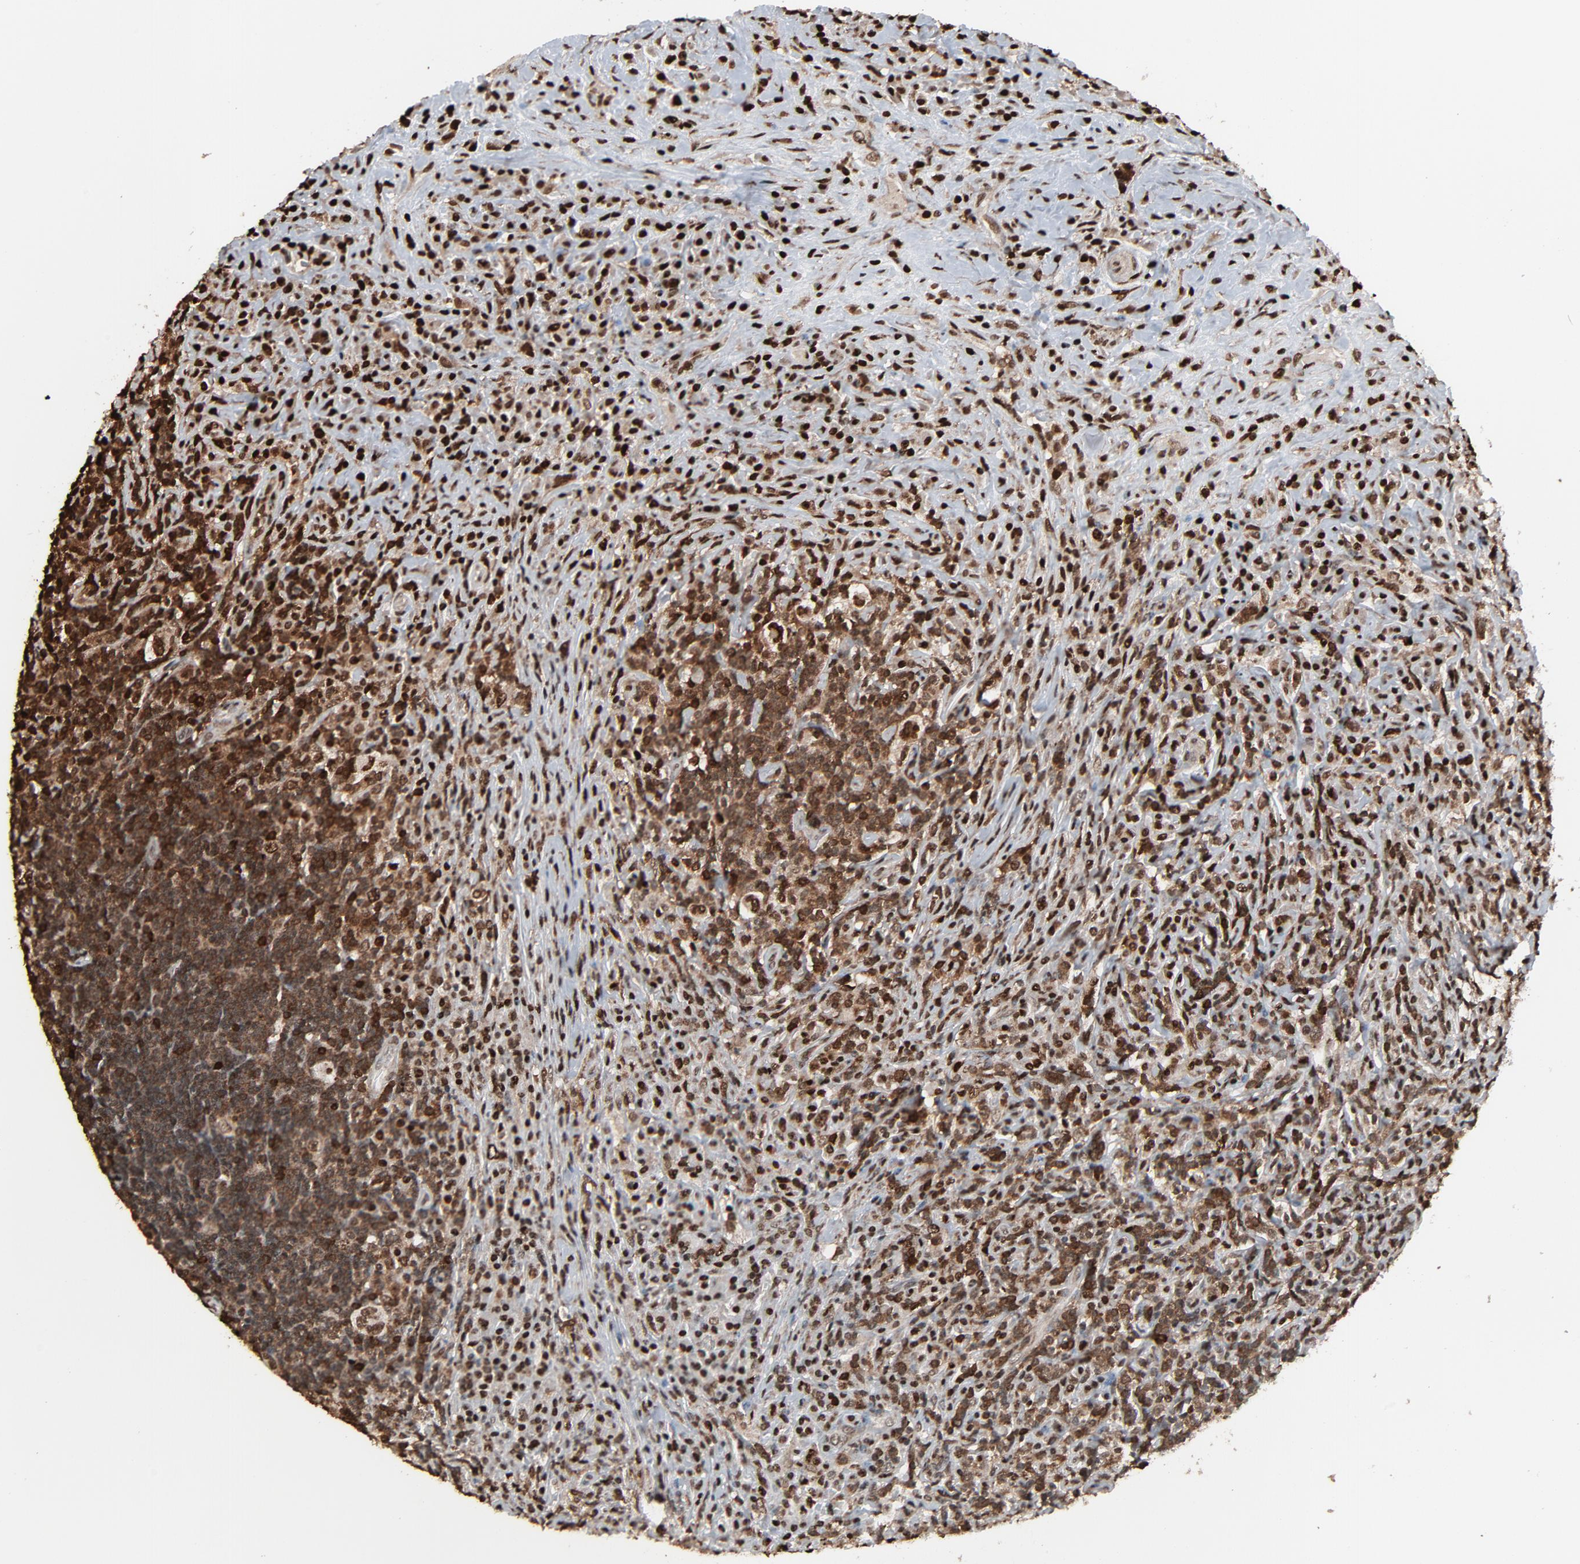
{"staining": {"intensity": "strong", "quantity": ">75%", "location": "nuclear"}, "tissue": "lymphoma", "cell_type": "Tumor cells", "image_type": "cancer", "snomed": [{"axis": "morphology", "description": "Hodgkin's disease, NOS"}, {"axis": "topography", "description": "Lymph node"}], "caption": "Lymphoma stained with a protein marker demonstrates strong staining in tumor cells.", "gene": "RPS6KA3", "patient": {"sex": "female", "age": 25}}